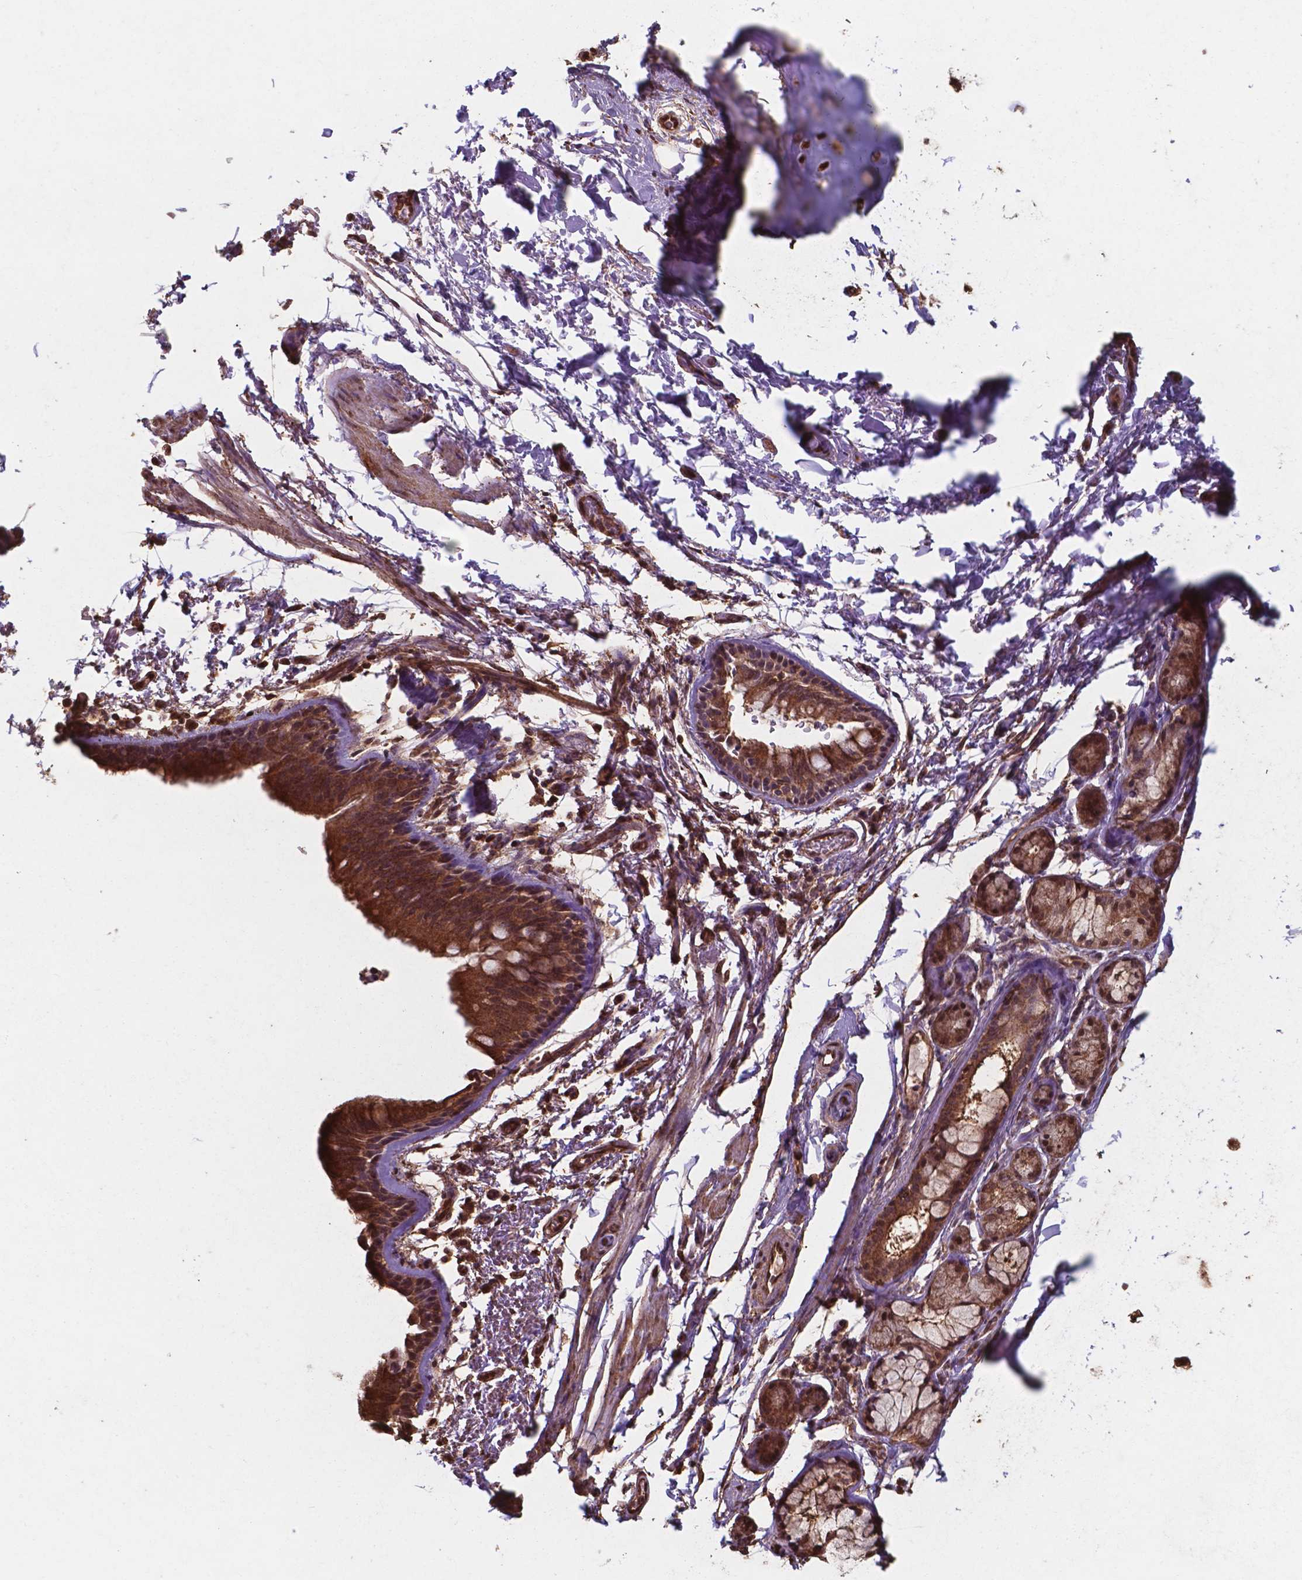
{"staining": {"intensity": "strong", "quantity": ">75%", "location": "cytoplasmic/membranous,nuclear"}, "tissue": "bronchus", "cell_type": "Respiratory epithelial cells", "image_type": "normal", "snomed": [{"axis": "morphology", "description": "Normal tissue, NOS"}, {"axis": "topography", "description": "Lymph node"}, {"axis": "topography", "description": "Bronchus"}], "caption": "Immunohistochemical staining of benign human bronchus displays >75% levels of strong cytoplasmic/membranous,nuclear protein expression in approximately >75% of respiratory epithelial cells.", "gene": "CHP2", "patient": {"sex": "female", "age": 70}}